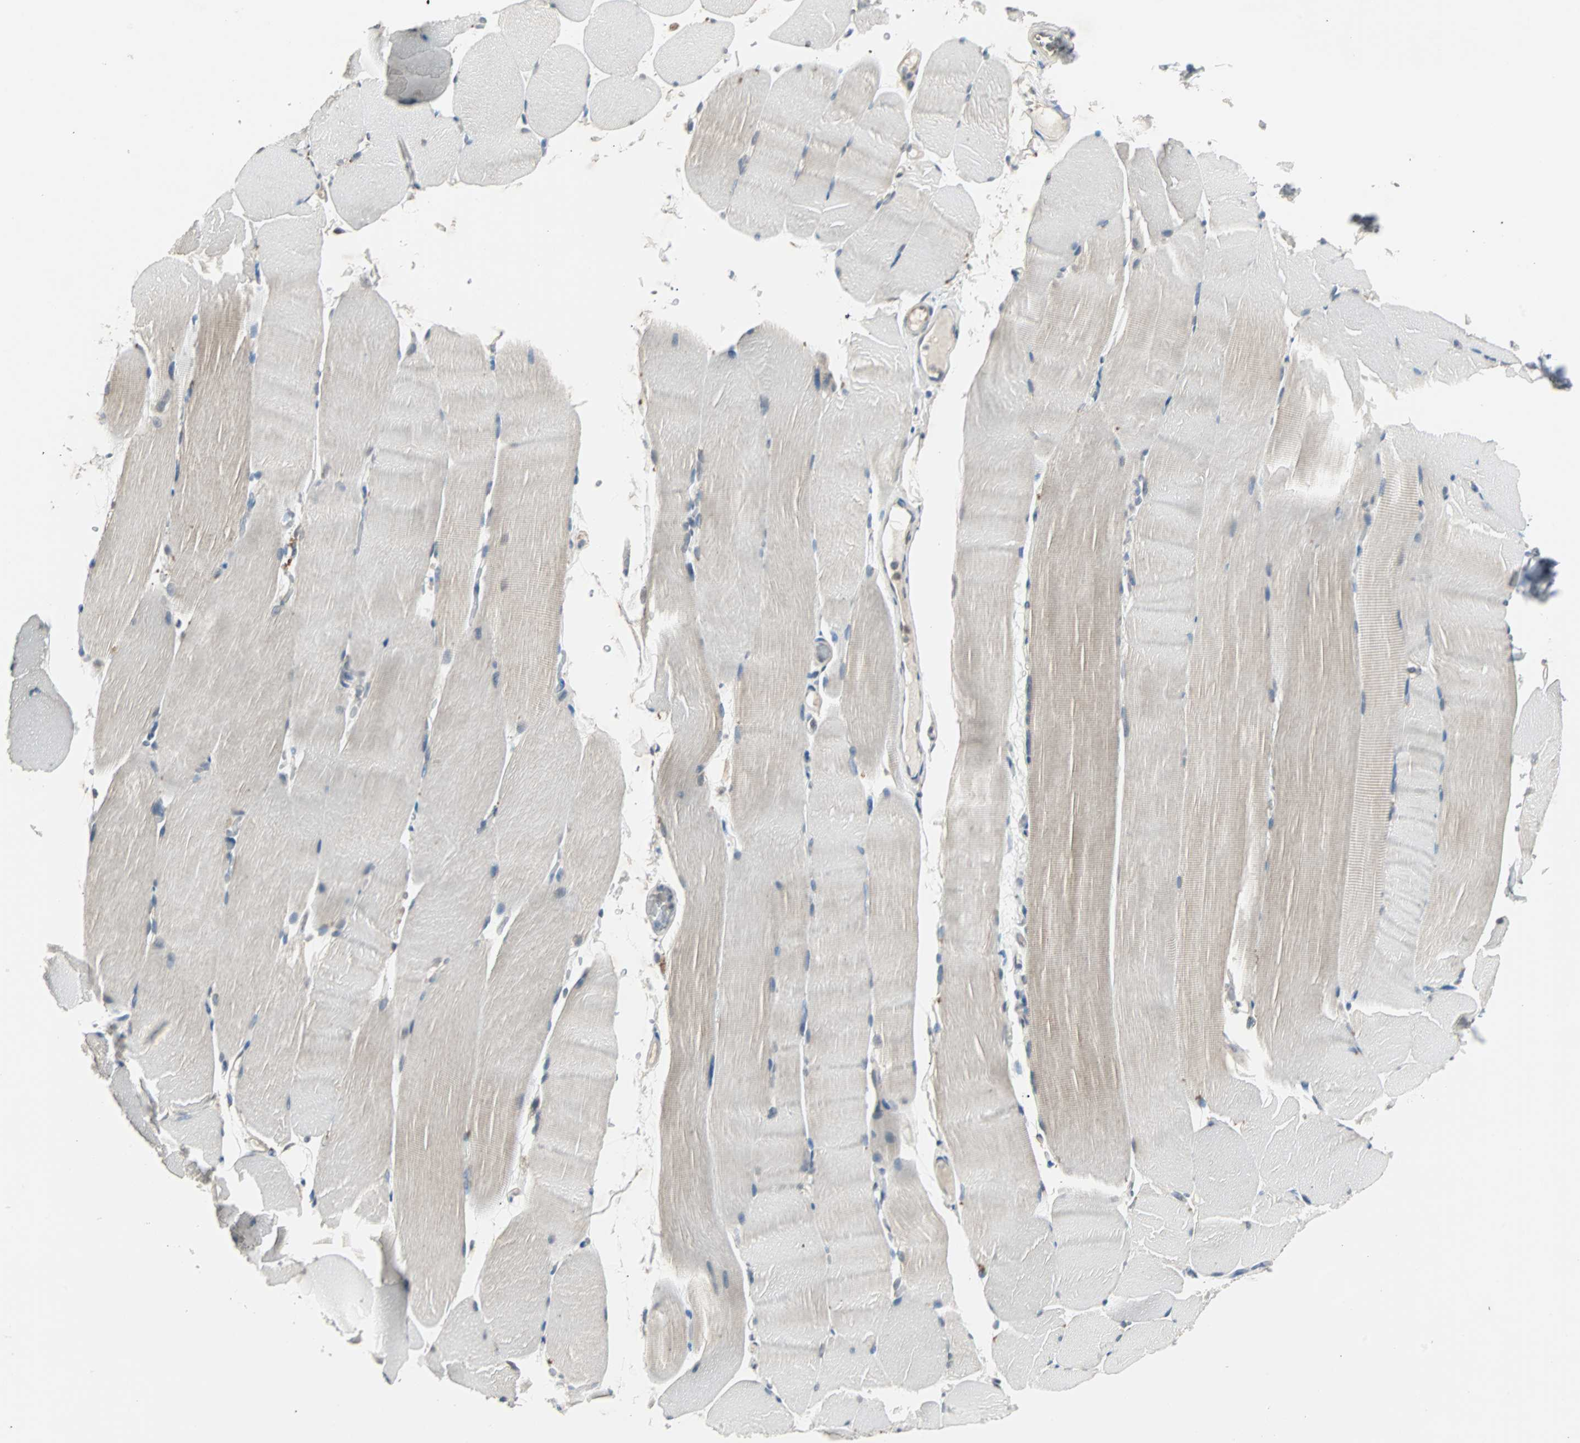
{"staining": {"intensity": "negative", "quantity": "none", "location": "none"}, "tissue": "skeletal muscle", "cell_type": "Myocytes", "image_type": "normal", "snomed": [{"axis": "morphology", "description": "Normal tissue, NOS"}, {"axis": "topography", "description": "Skeletal muscle"}, {"axis": "topography", "description": "Parathyroid gland"}], "caption": "A high-resolution photomicrograph shows immunohistochemistry staining of benign skeletal muscle, which exhibits no significant positivity in myocytes.", "gene": "CMC2", "patient": {"sex": "female", "age": 37}}